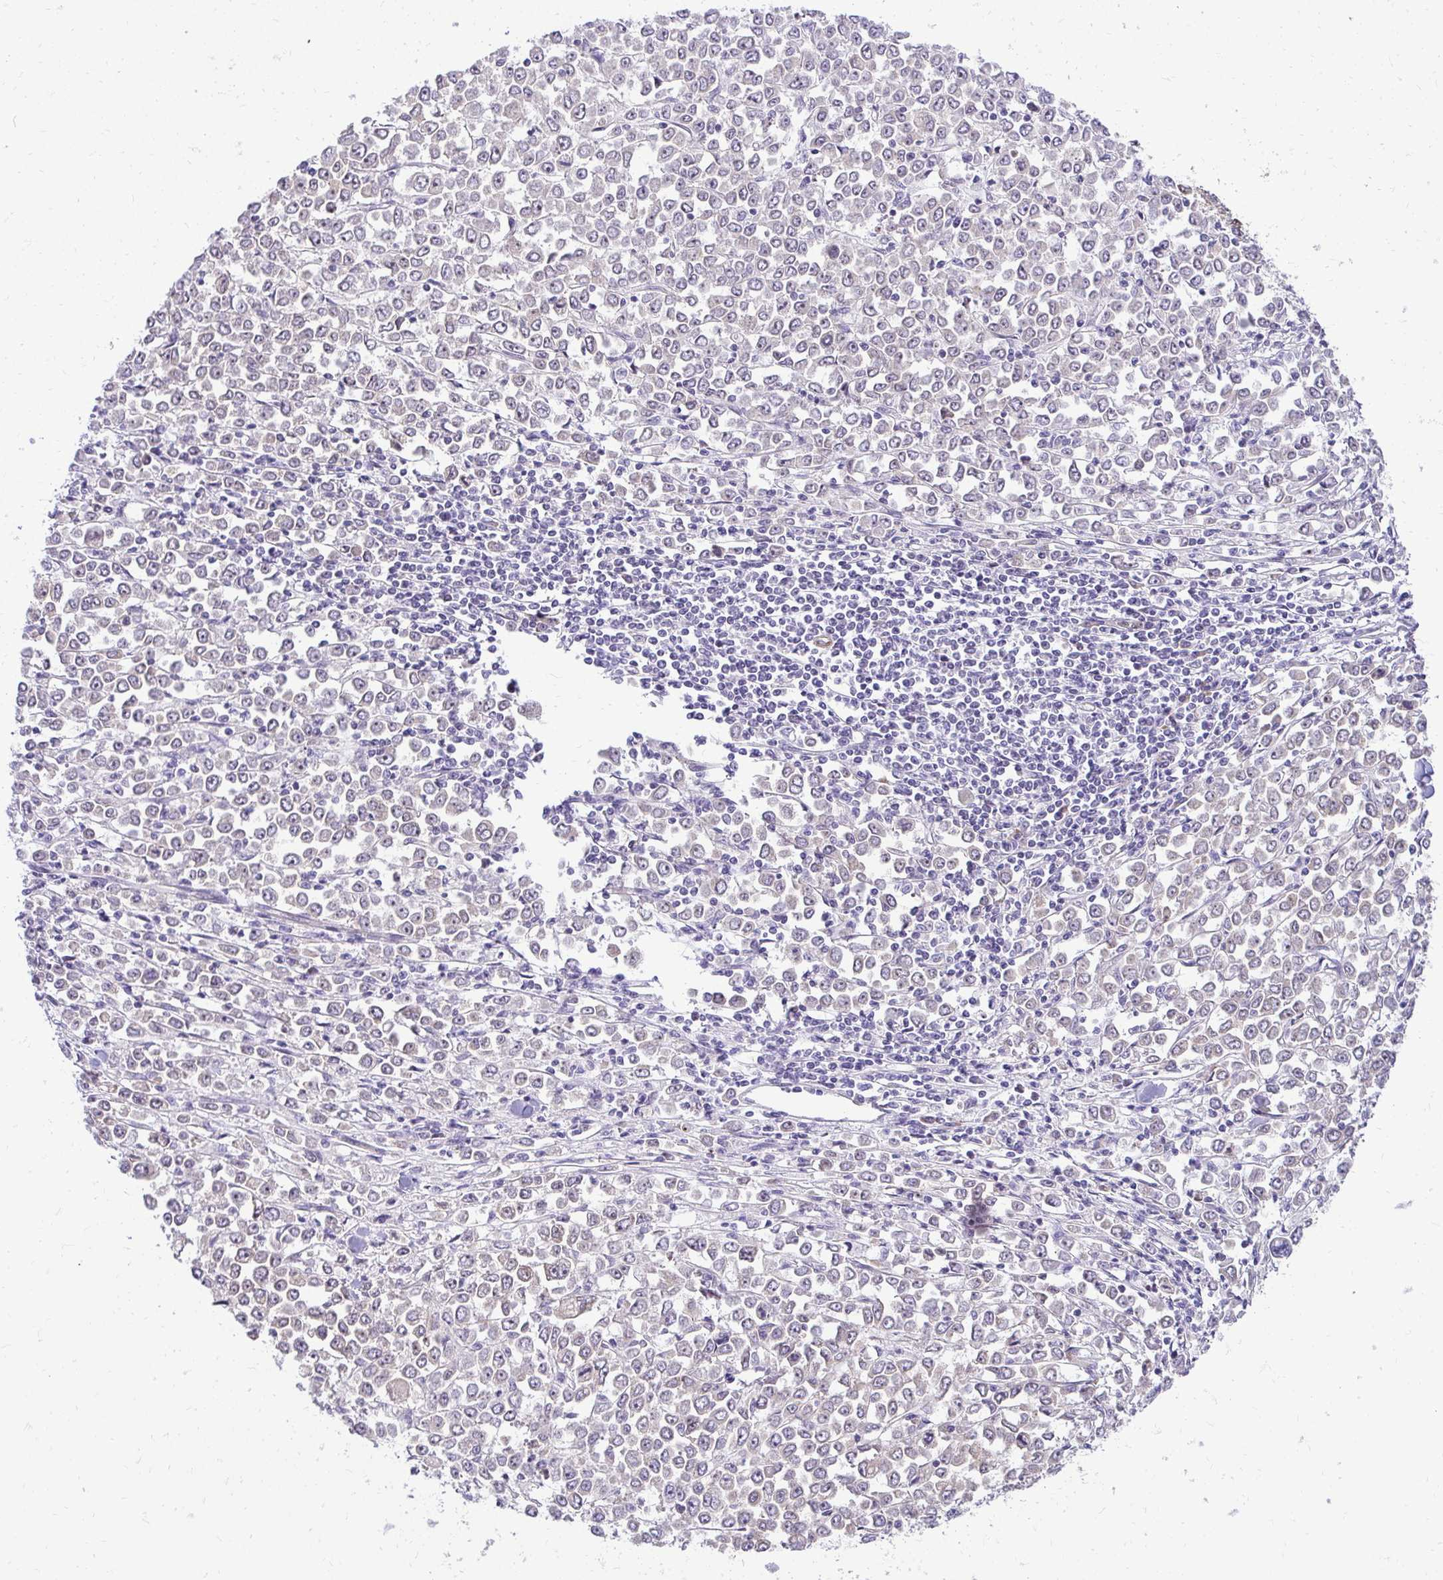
{"staining": {"intensity": "negative", "quantity": "none", "location": "none"}, "tissue": "stomach cancer", "cell_type": "Tumor cells", "image_type": "cancer", "snomed": [{"axis": "morphology", "description": "Adenocarcinoma, NOS"}, {"axis": "topography", "description": "Stomach, upper"}], "caption": "This is an immunohistochemistry (IHC) histopathology image of stomach cancer (adenocarcinoma). There is no positivity in tumor cells.", "gene": "NIFK", "patient": {"sex": "male", "age": 70}}